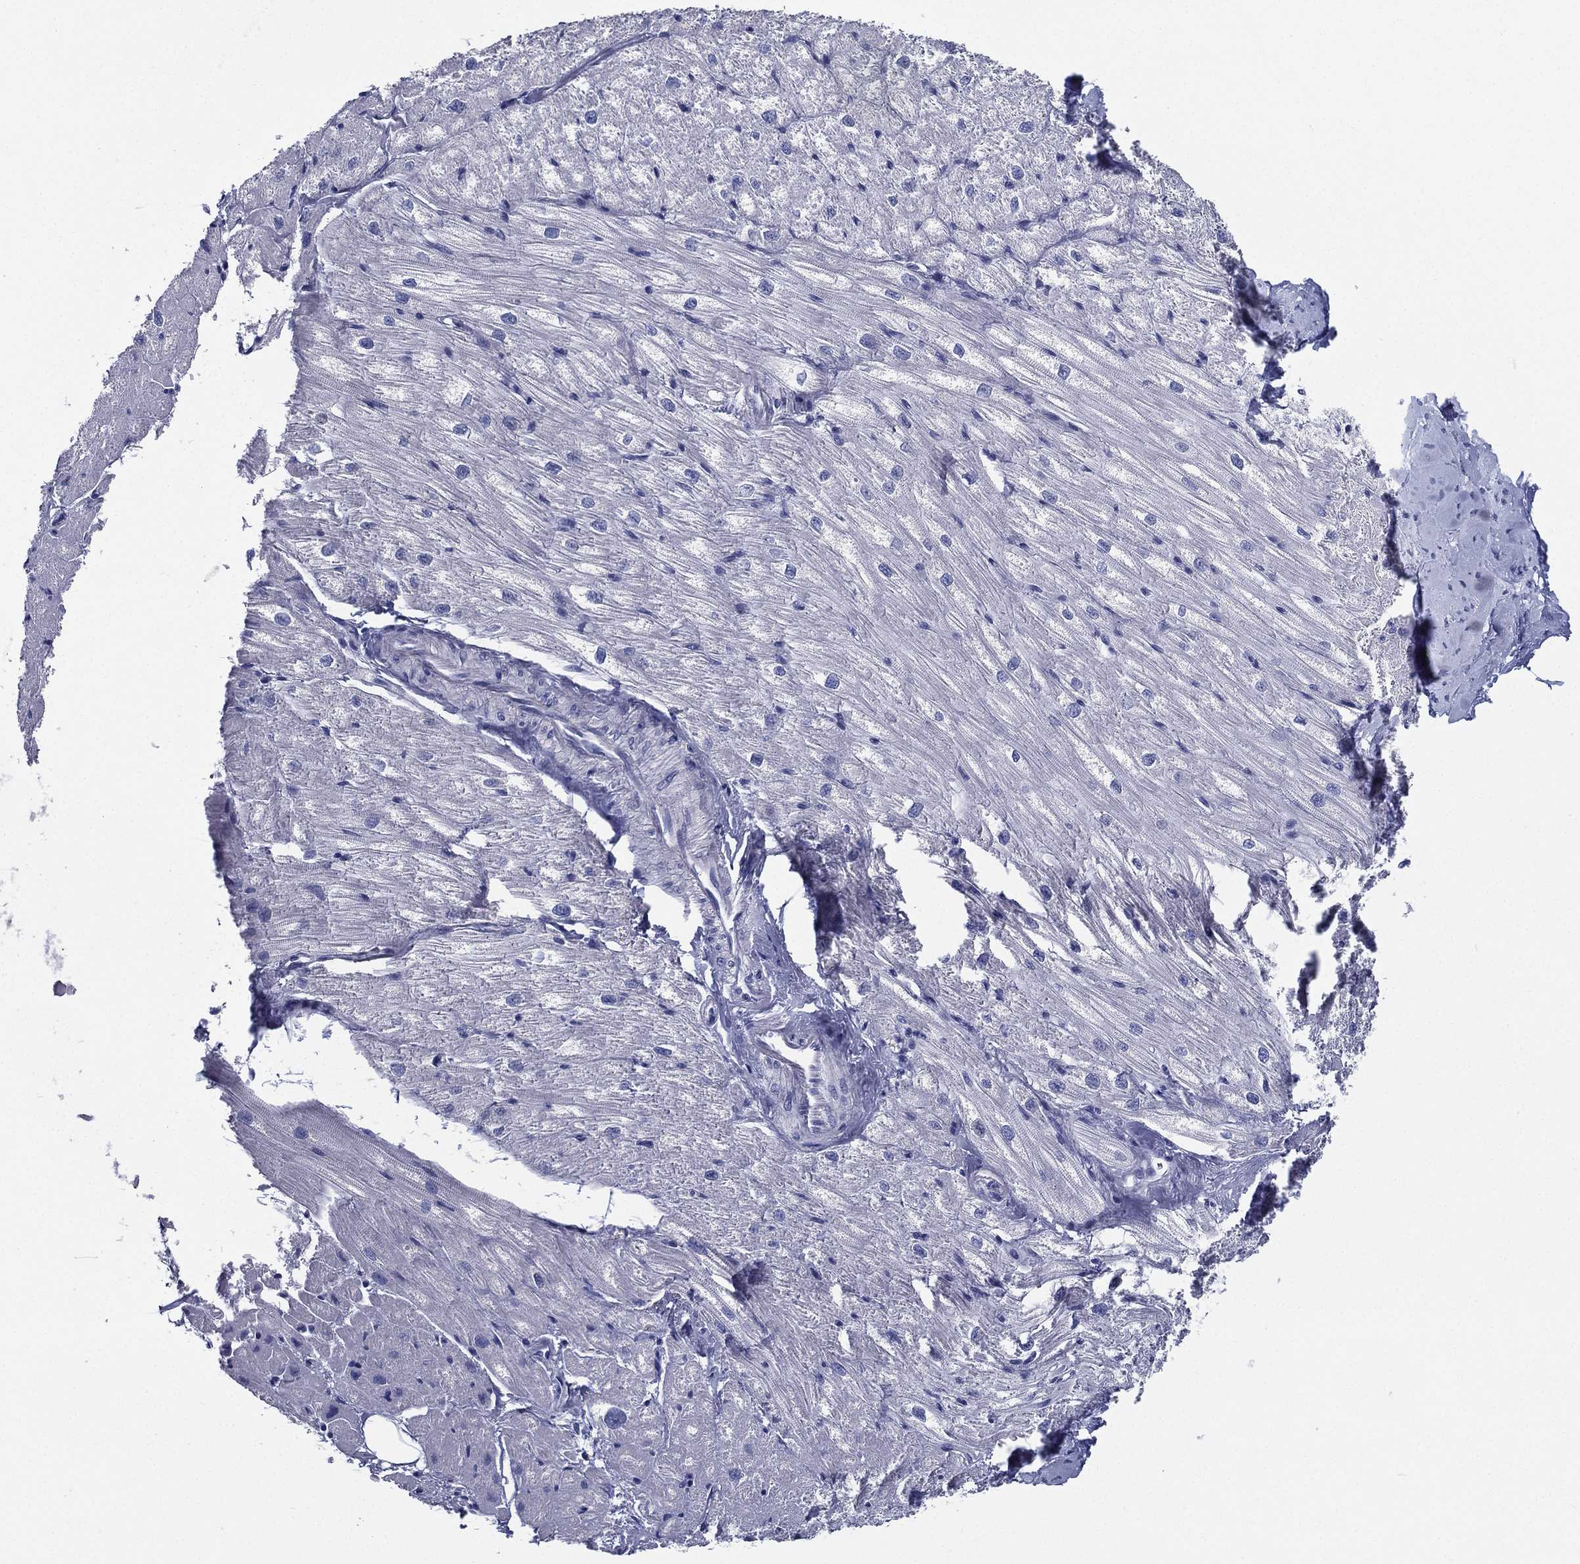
{"staining": {"intensity": "negative", "quantity": "none", "location": "none"}, "tissue": "heart muscle", "cell_type": "Cardiomyocytes", "image_type": "normal", "snomed": [{"axis": "morphology", "description": "Normal tissue, NOS"}, {"axis": "topography", "description": "Heart"}], "caption": "Cardiomyocytes show no significant protein expression in benign heart muscle.", "gene": "RSPH4A", "patient": {"sex": "male", "age": 57}}